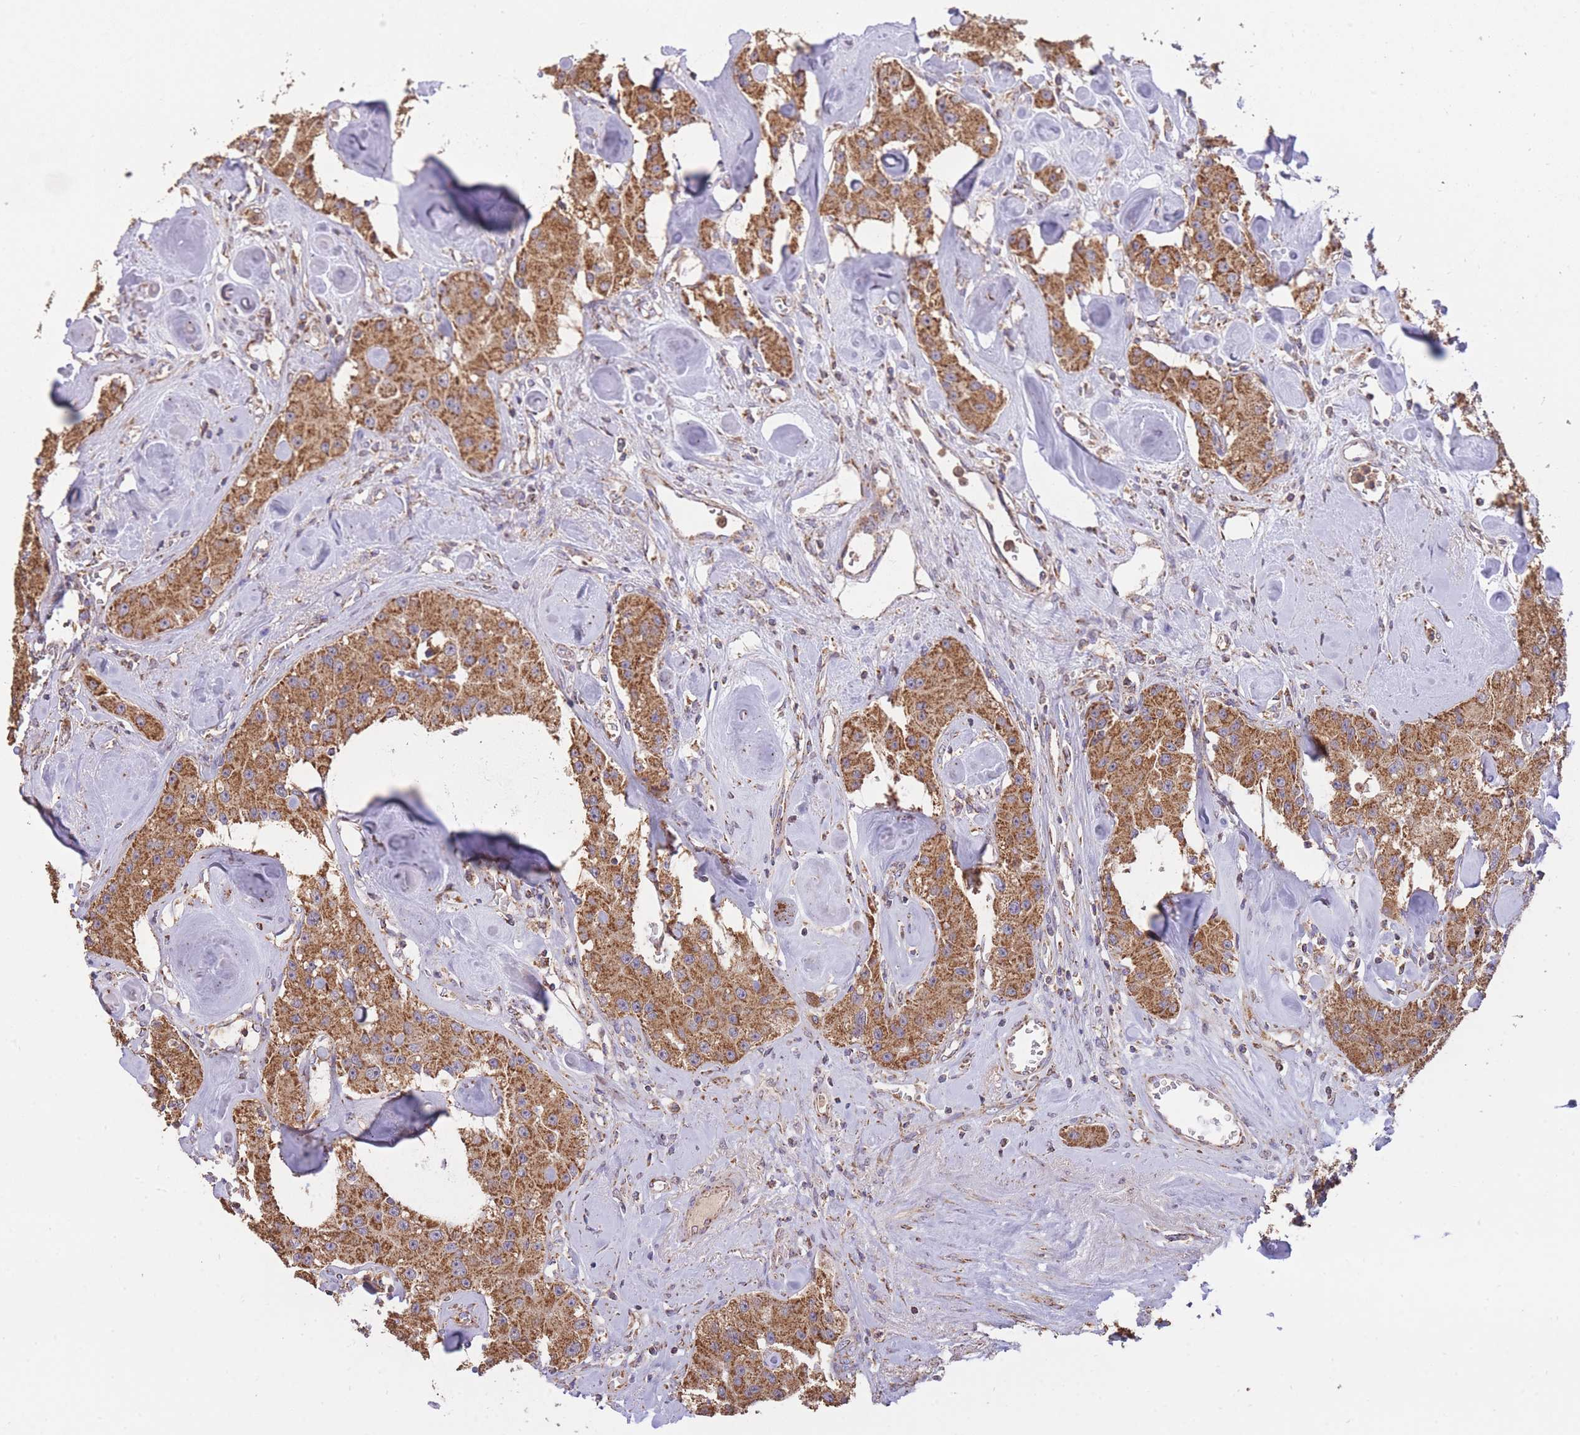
{"staining": {"intensity": "strong", "quantity": ">75%", "location": "cytoplasmic/membranous"}, "tissue": "carcinoid", "cell_type": "Tumor cells", "image_type": "cancer", "snomed": [{"axis": "morphology", "description": "Carcinoid, malignant, NOS"}, {"axis": "topography", "description": "Pancreas"}], "caption": "IHC of human malignant carcinoid displays high levels of strong cytoplasmic/membranous positivity in about >75% of tumor cells.", "gene": "PREP", "patient": {"sex": "male", "age": 41}}